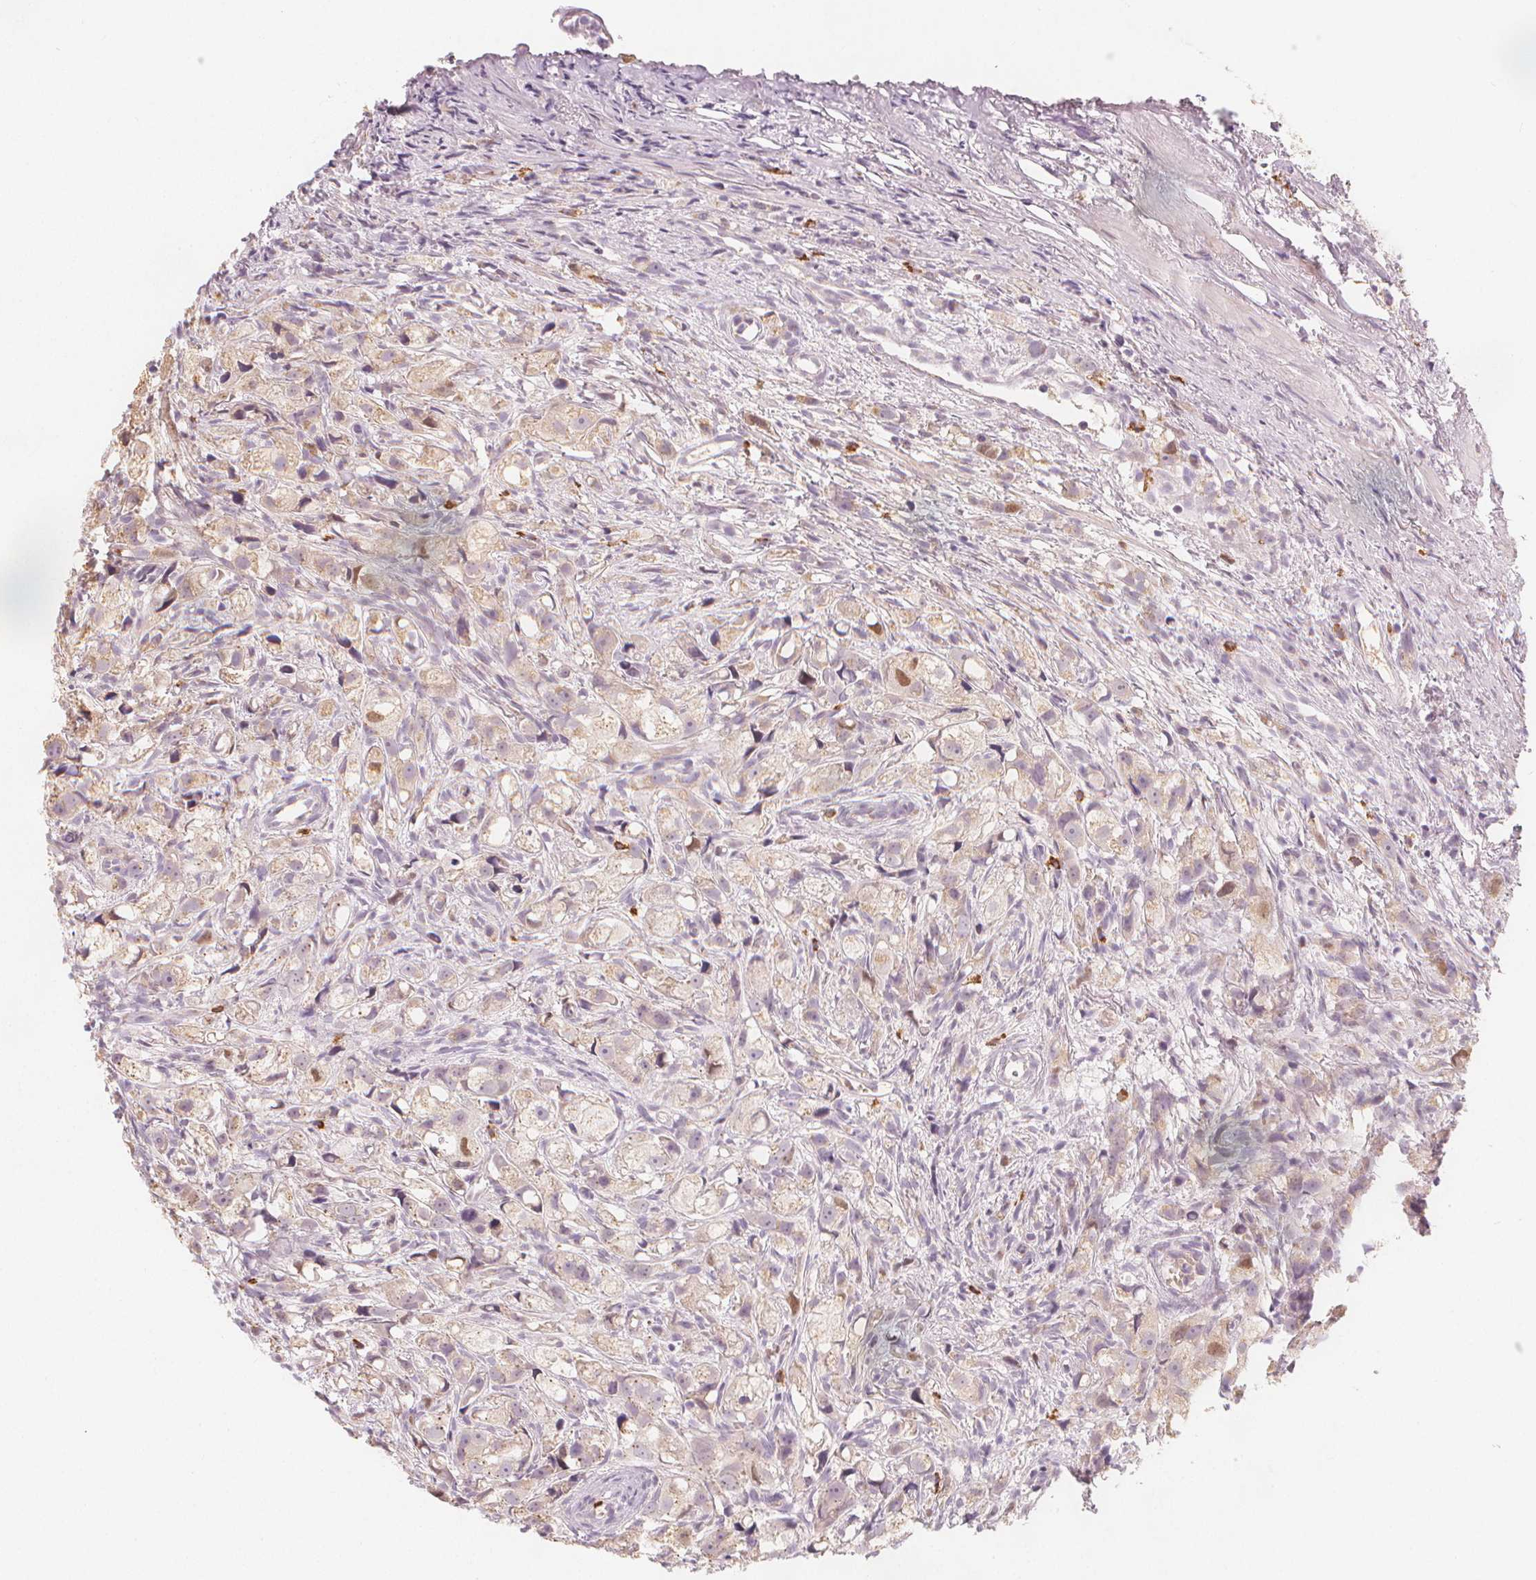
{"staining": {"intensity": "weak", "quantity": "<25%", "location": "nuclear"}, "tissue": "prostate cancer", "cell_type": "Tumor cells", "image_type": "cancer", "snomed": [{"axis": "morphology", "description": "Adenocarcinoma, High grade"}, {"axis": "topography", "description": "Prostate"}], "caption": "This image is of prostate cancer stained with immunohistochemistry (IHC) to label a protein in brown with the nuclei are counter-stained blue. There is no staining in tumor cells. Brightfield microscopy of immunohistochemistry stained with DAB (3,3'-diaminobenzidine) (brown) and hematoxylin (blue), captured at high magnification.", "gene": "TIPIN", "patient": {"sex": "male", "age": 75}}